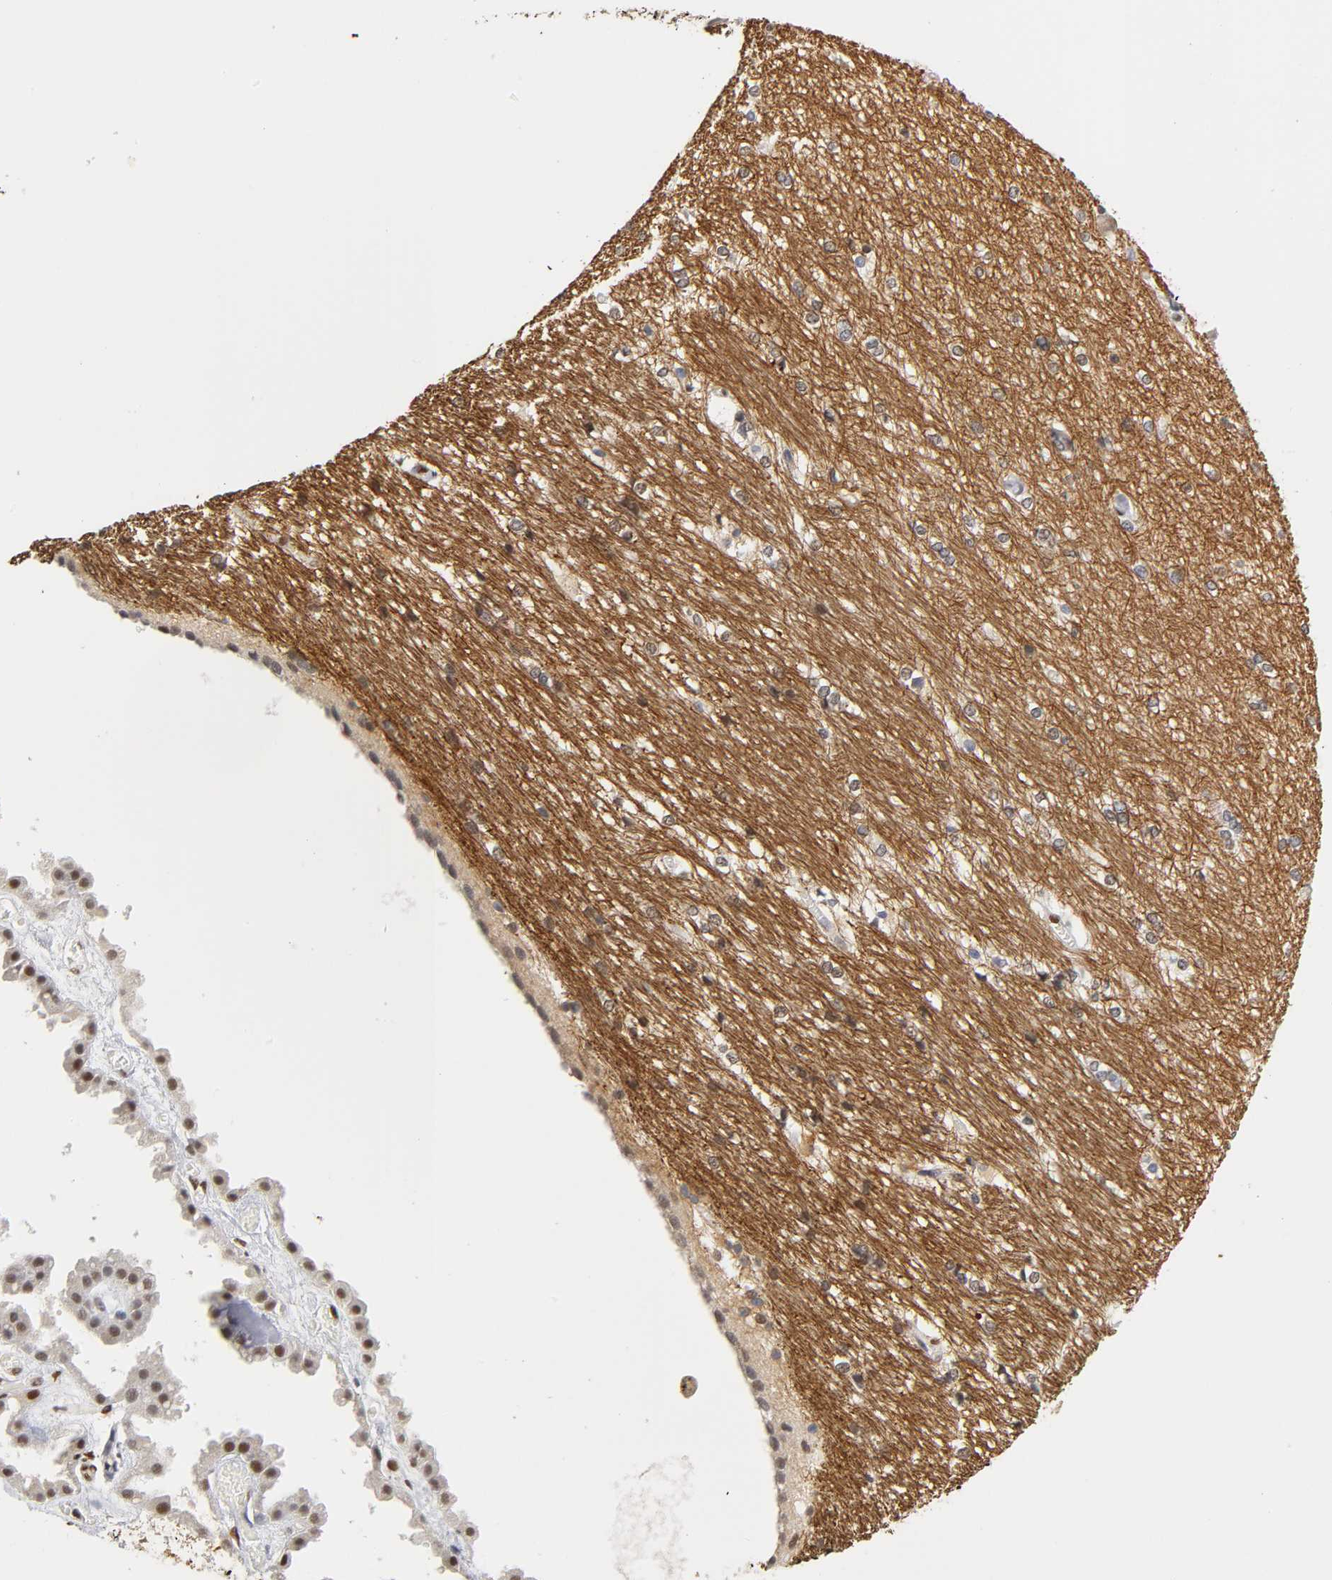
{"staining": {"intensity": "weak", "quantity": "<25%", "location": "nuclear"}, "tissue": "hippocampus", "cell_type": "Glial cells", "image_type": "normal", "snomed": [{"axis": "morphology", "description": "Normal tissue, NOS"}, {"axis": "topography", "description": "Hippocampus"}], "caption": "There is no significant staining in glial cells of hippocampus. Nuclei are stained in blue.", "gene": "NR3C1", "patient": {"sex": "female", "age": 19}}